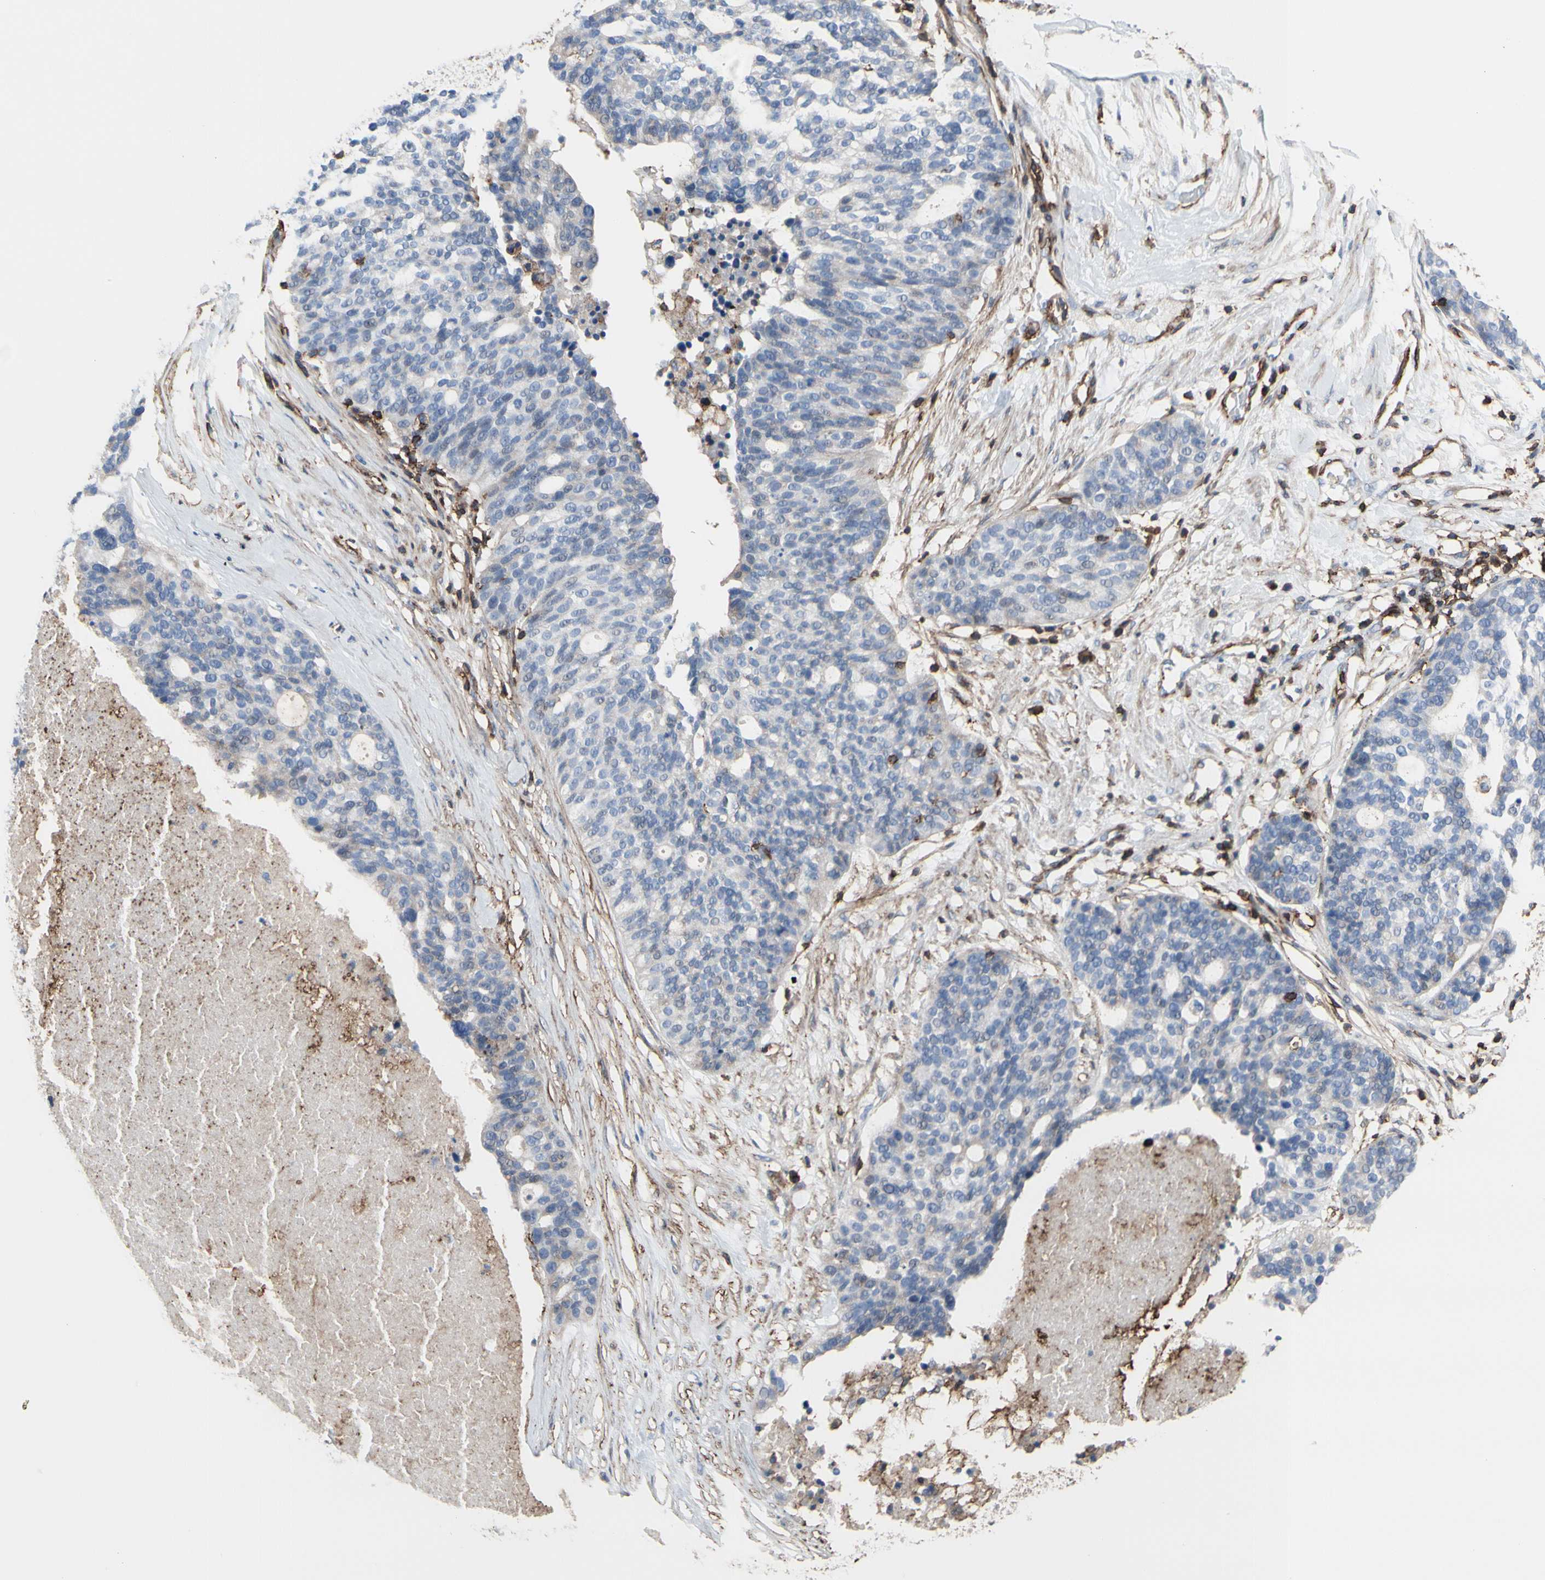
{"staining": {"intensity": "negative", "quantity": "none", "location": "none"}, "tissue": "ovarian cancer", "cell_type": "Tumor cells", "image_type": "cancer", "snomed": [{"axis": "morphology", "description": "Cystadenocarcinoma, serous, NOS"}, {"axis": "topography", "description": "Ovary"}], "caption": "Protein analysis of ovarian serous cystadenocarcinoma reveals no significant expression in tumor cells. (Immunohistochemistry (ihc), brightfield microscopy, high magnification).", "gene": "ANXA6", "patient": {"sex": "female", "age": 59}}